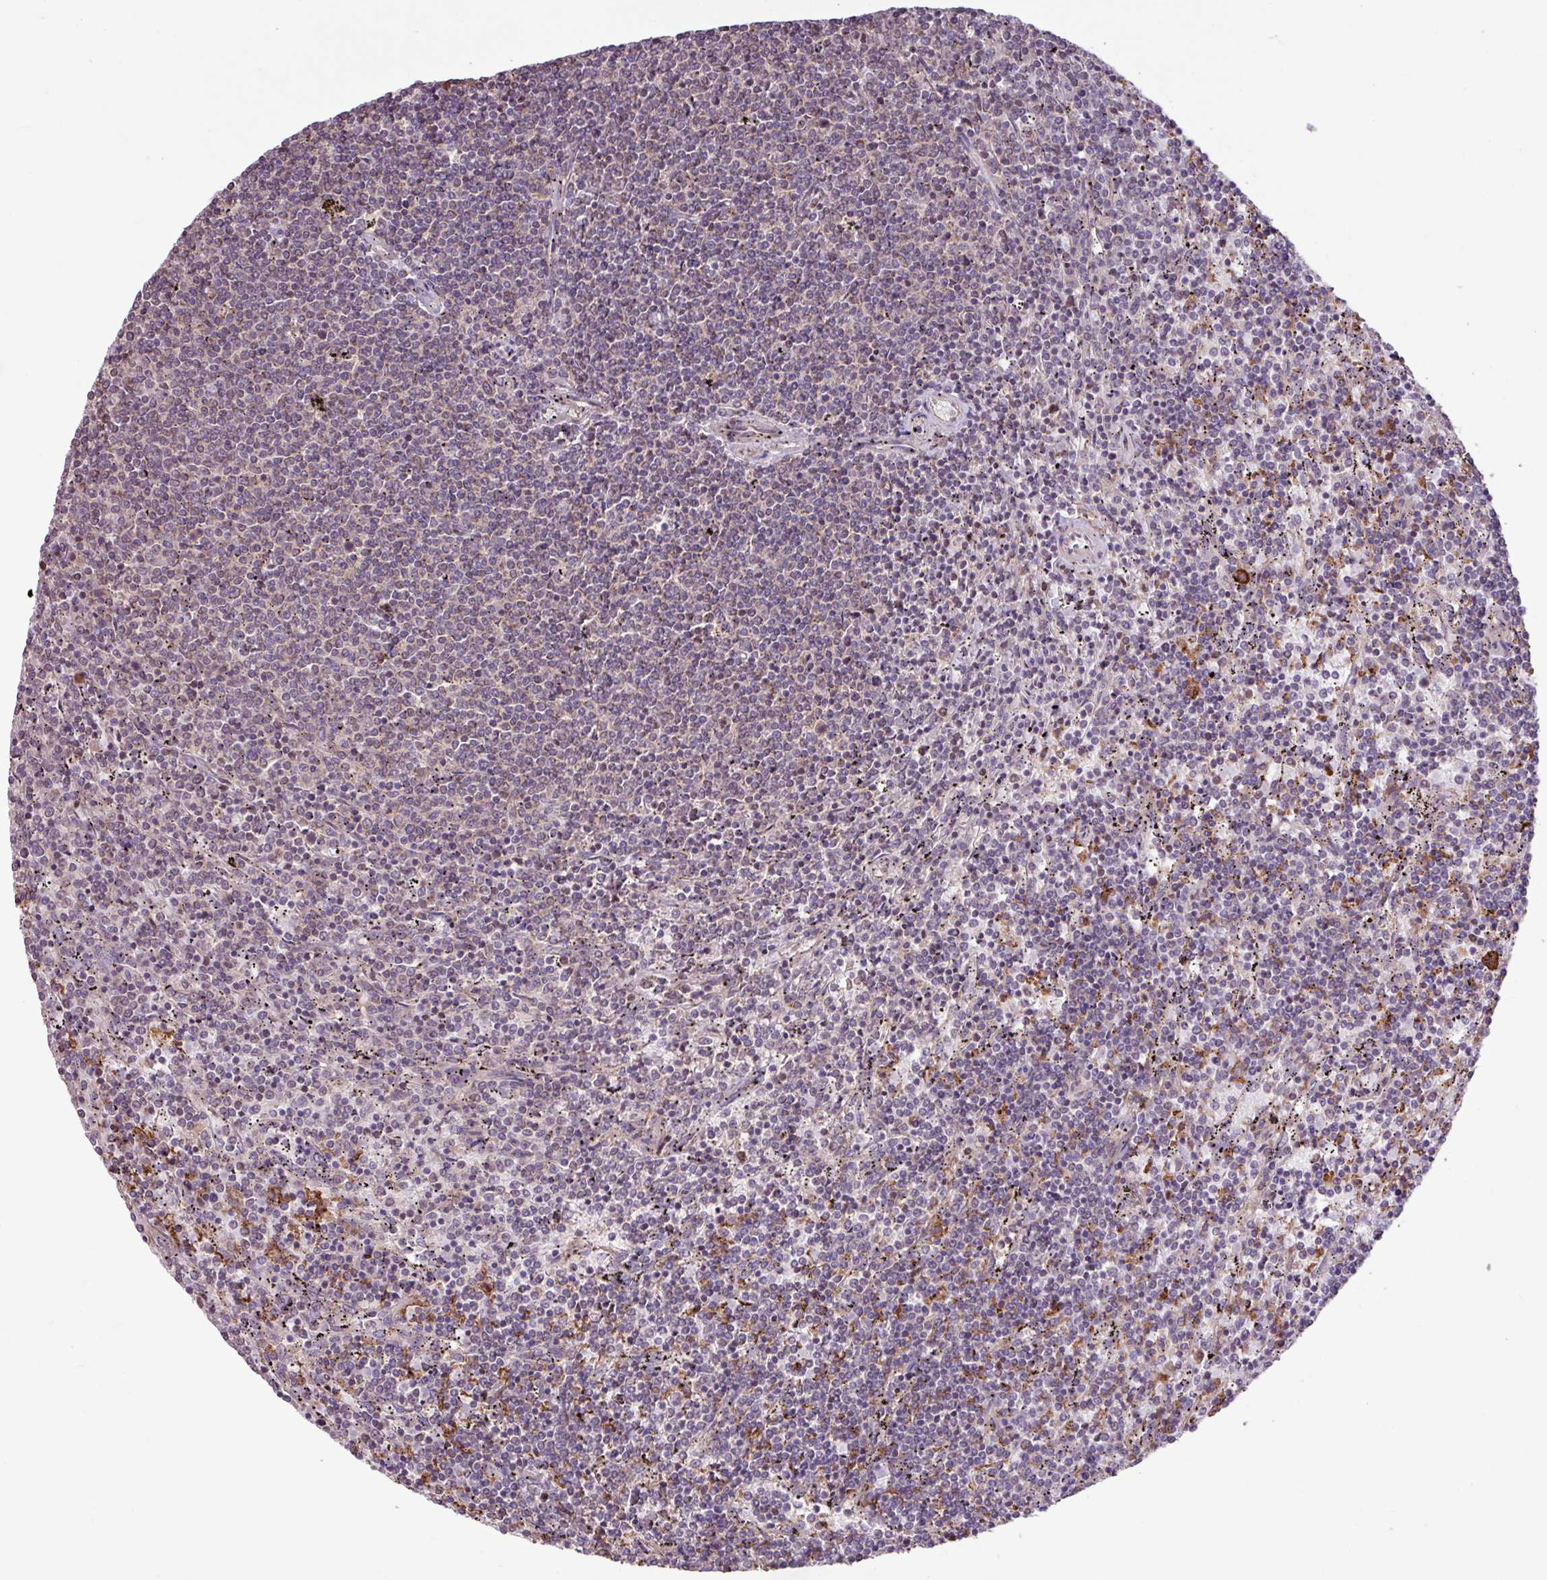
{"staining": {"intensity": "weak", "quantity": "<25%", "location": "cytoplasmic/membranous"}, "tissue": "lymphoma", "cell_type": "Tumor cells", "image_type": "cancer", "snomed": [{"axis": "morphology", "description": "Malignant lymphoma, non-Hodgkin's type, Low grade"}, {"axis": "topography", "description": "Spleen"}], "caption": "IHC photomicrograph of human lymphoma stained for a protein (brown), which displays no positivity in tumor cells.", "gene": "ARHGEF25", "patient": {"sex": "female", "age": 50}}